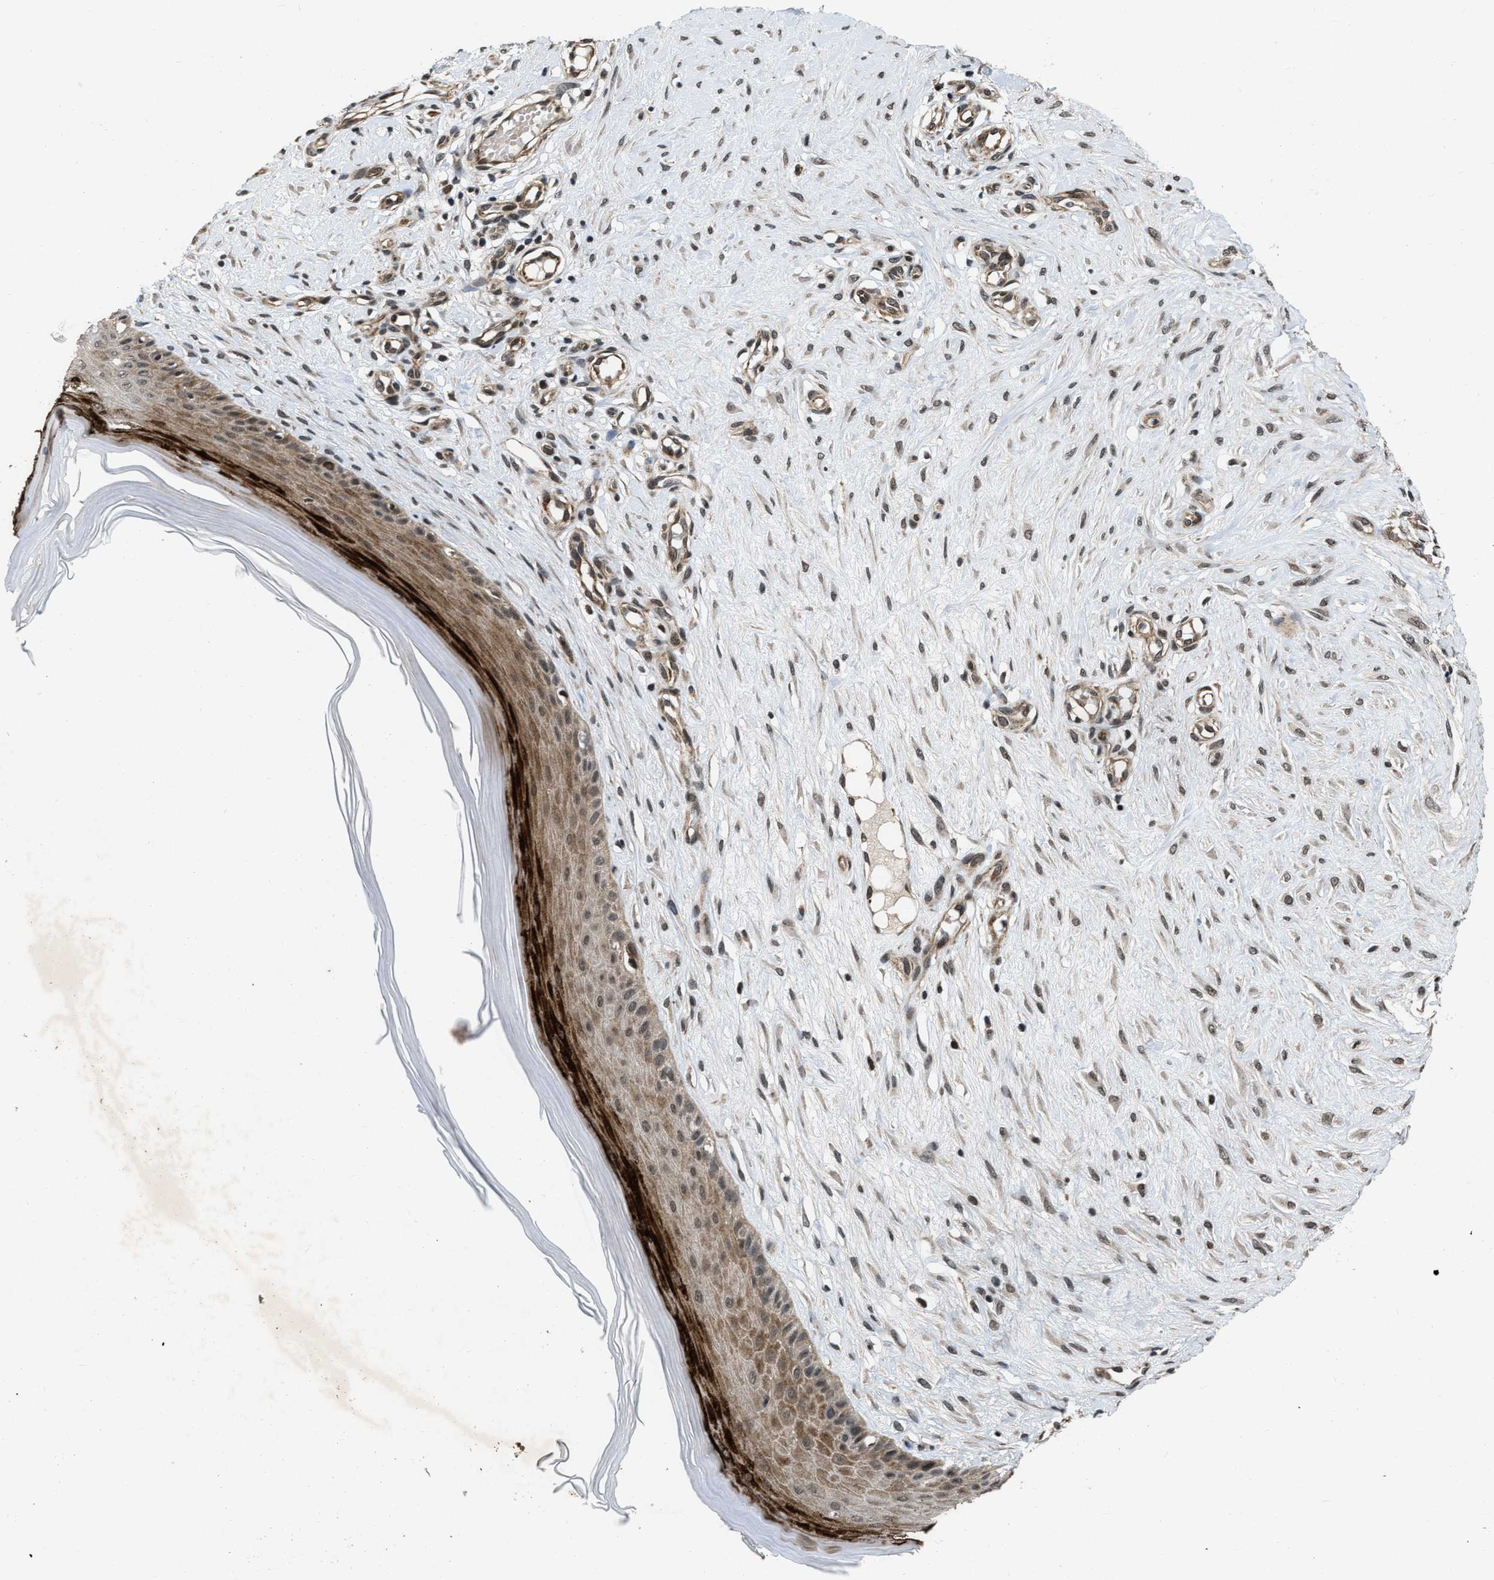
{"staining": {"intensity": "weak", "quantity": ">75%", "location": "cytoplasmic/membranous,nuclear"}, "tissue": "skin", "cell_type": "Fibroblasts", "image_type": "normal", "snomed": [{"axis": "morphology", "description": "Normal tissue, NOS"}, {"axis": "topography", "description": "Skin"}], "caption": "A high-resolution photomicrograph shows IHC staining of normal skin, which displays weak cytoplasmic/membranous,nuclear positivity in about >75% of fibroblasts.", "gene": "ZNHIT1", "patient": {"sex": "male", "age": 41}}